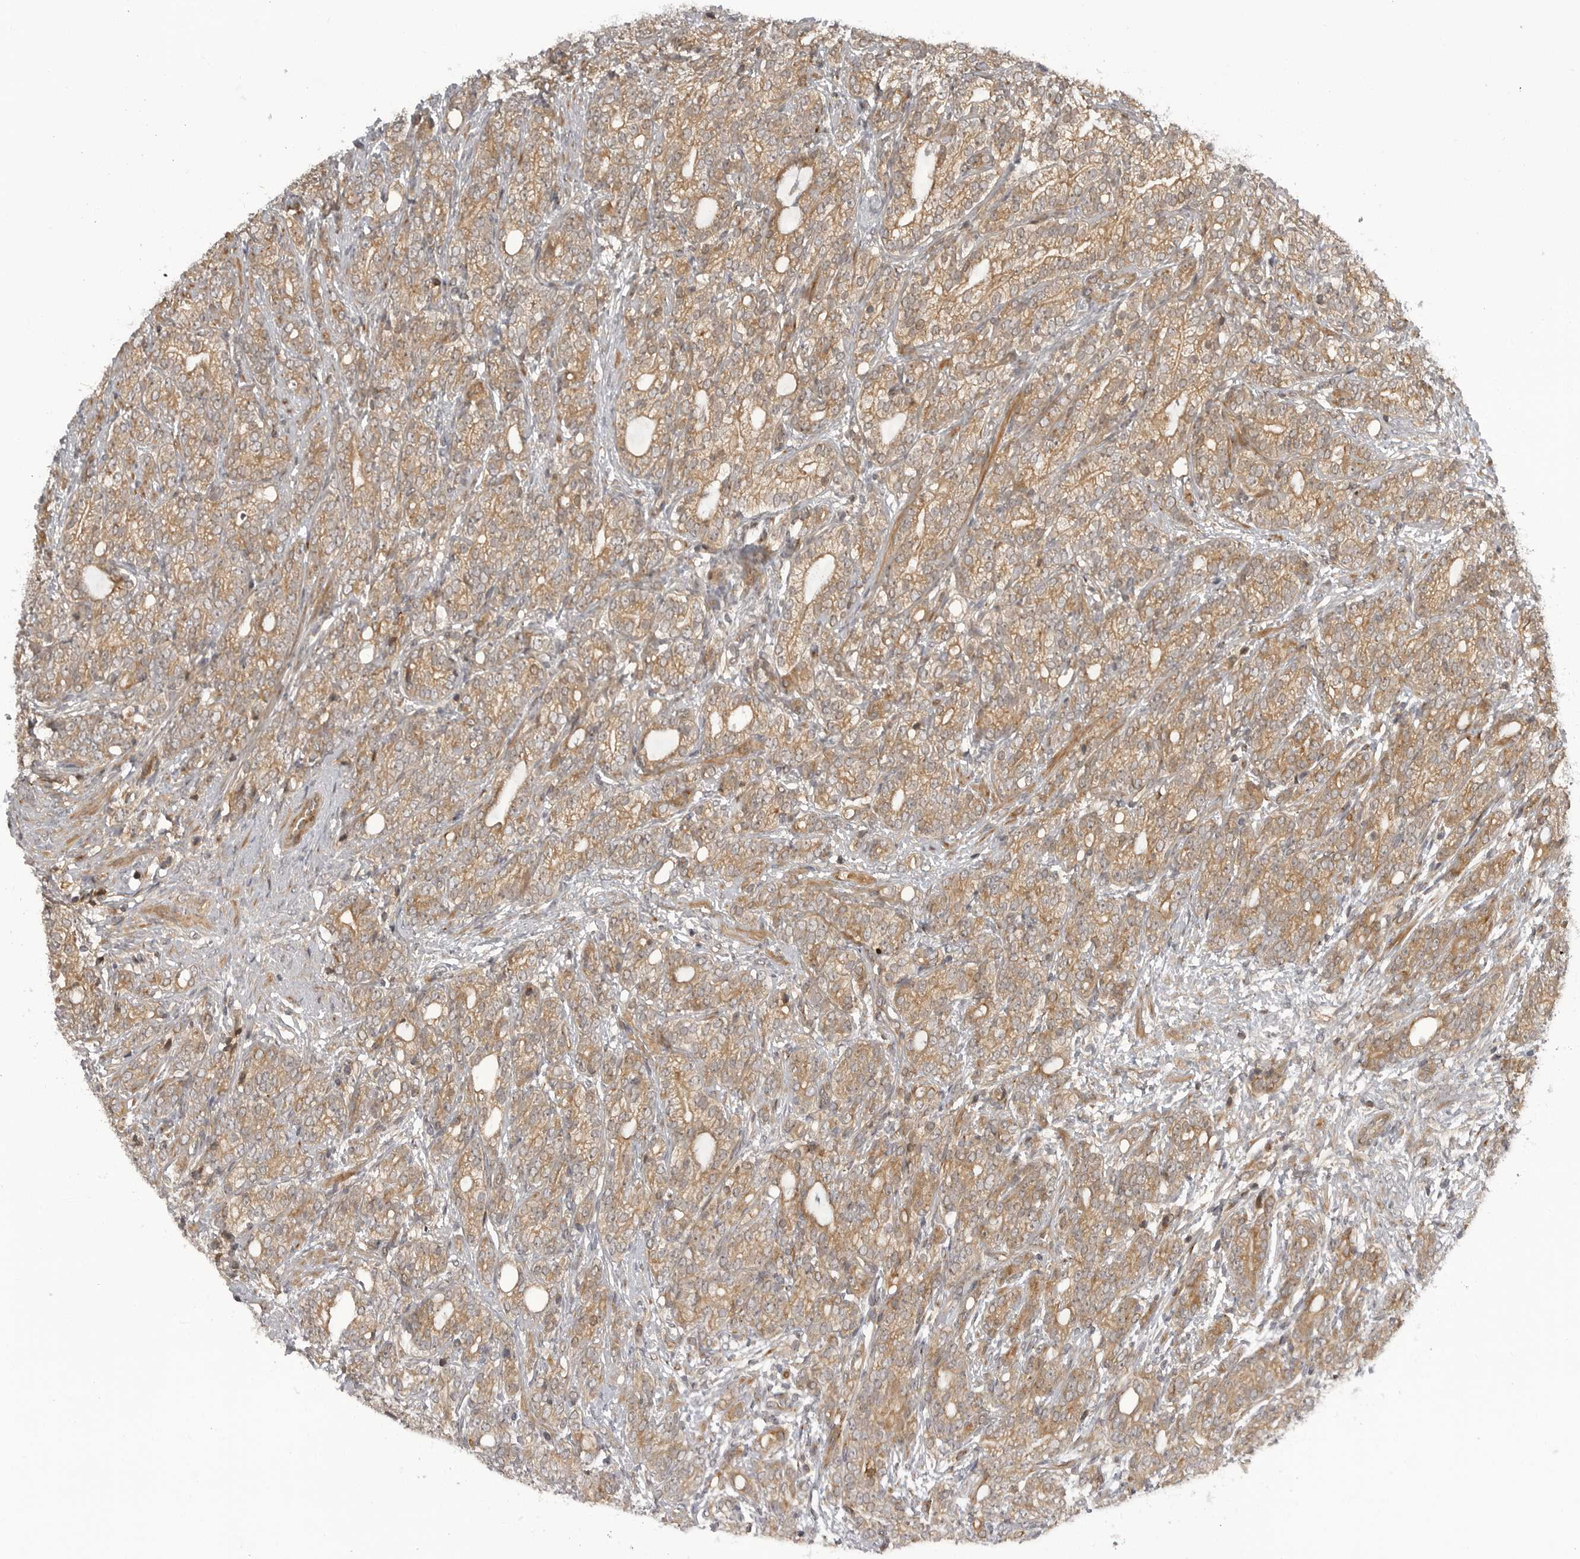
{"staining": {"intensity": "moderate", "quantity": ">75%", "location": "cytoplasmic/membranous"}, "tissue": "prostate cancer", "cell_type": "Tumor cells", "image_type": "cancer", "snomed": [{"axis": "morphology", "description": "Adenocarcinoma, High grade"}, {"axis": "topography", "description": "Prostate"}], "caption": "Prostate cancer (adenocarcinoma (high-grade)) tissue reveals moderate cytoplasmic/membranous positivity in approximately >75% of tumor cells The staining was performed using DAB, with brown indicating positive protein expression. Nuclei are stained blue with hematoxylin.", "gene": "LRRC45", "patient": {"sex": "male", "age": 57}}